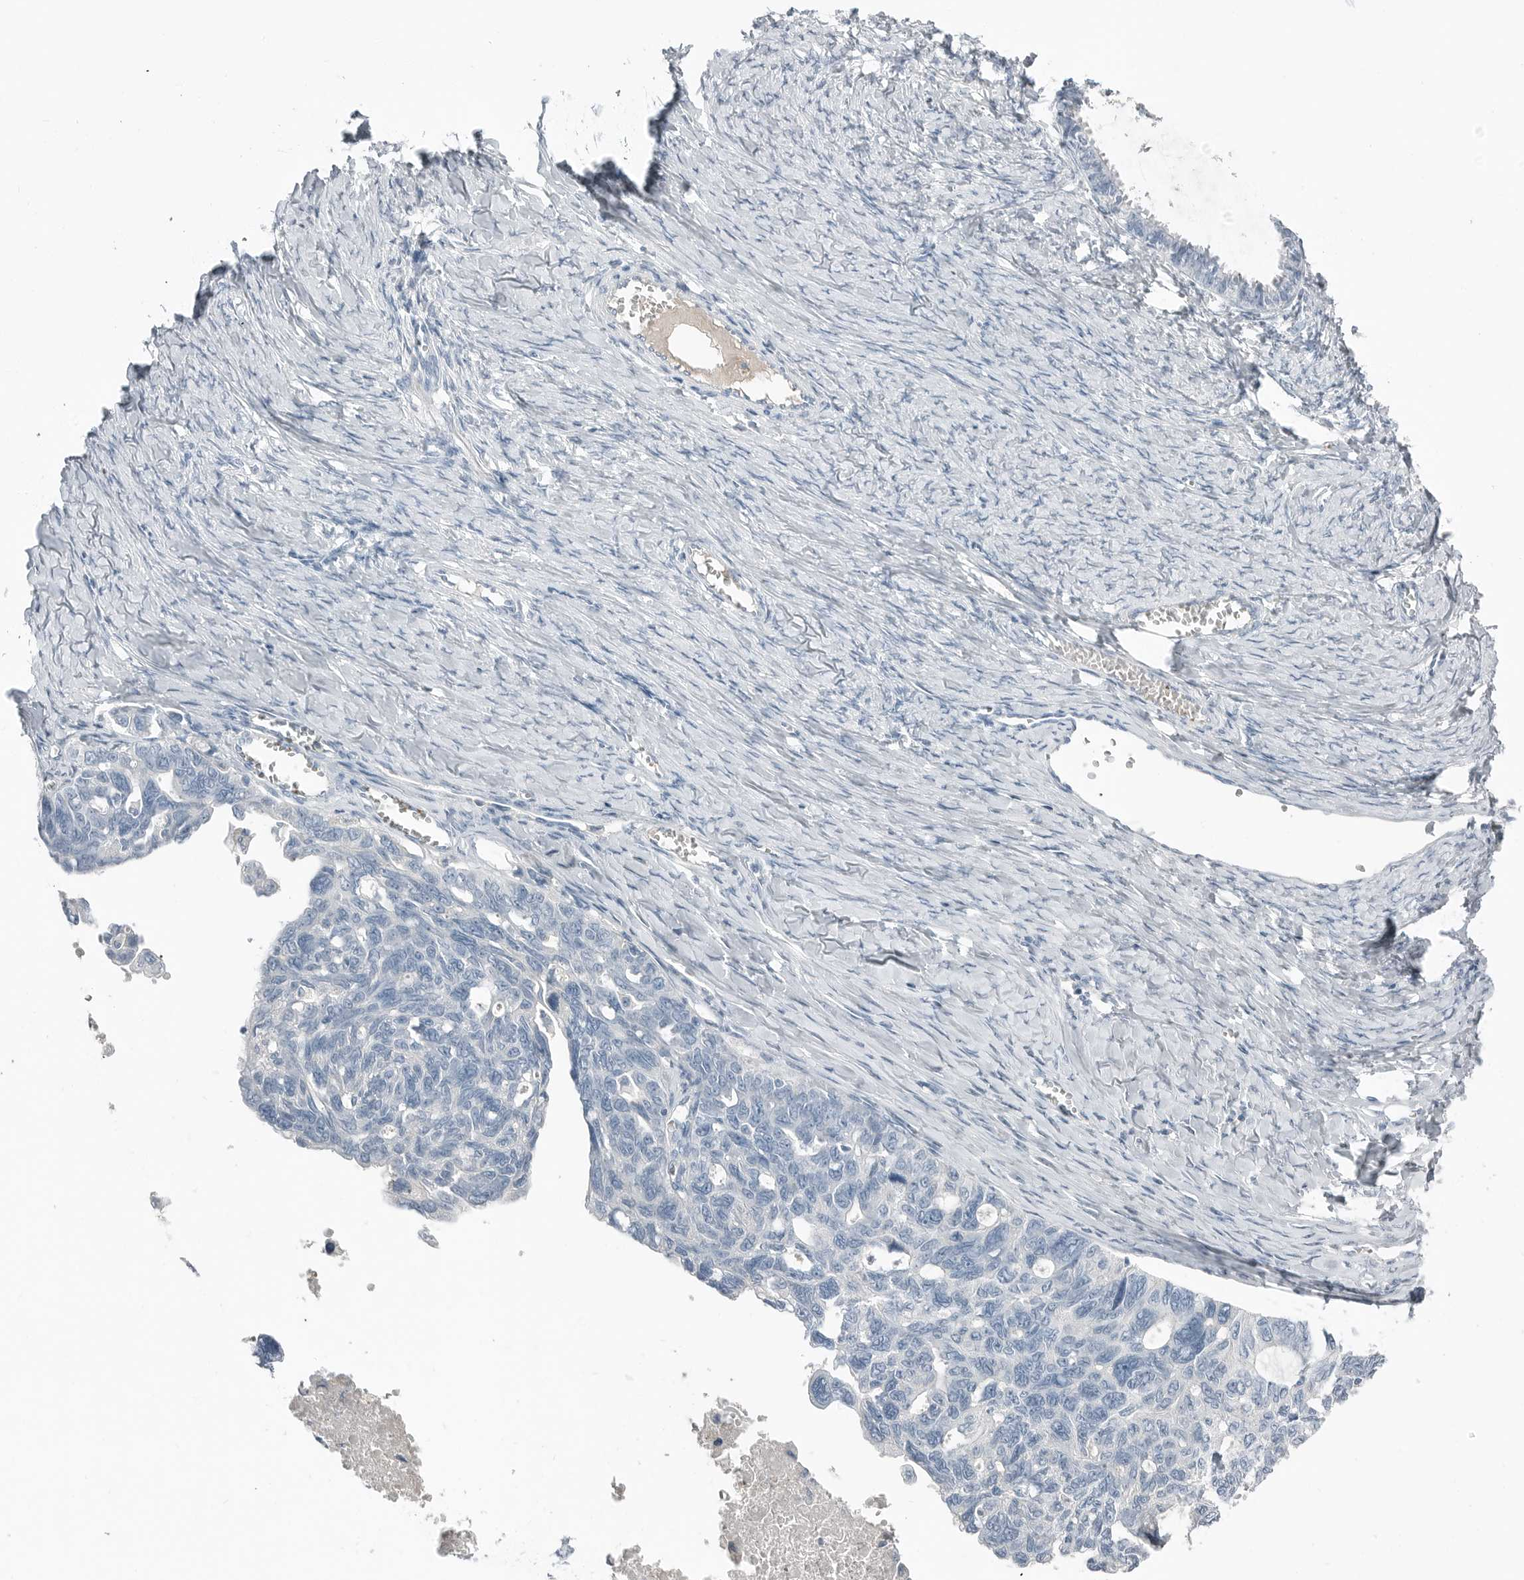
{"staining": {"intensity": "negative", "quantity": "none", "location": "none"}, "tissue": "ovarian cancer", "cell_type": "Tumor cells", "image_type": "cancer", "snomed": [{"axis": "morphology", "description": "Cystadenocarcinoma, serous, NOS"}, {"axis": "topography", "description": "Ovary"}], "caption": "Immunohistochemistry photomicrograph of neoplastic tissue: ovarian cancer (serous cystadenocarcinoma) stained with DAB shows no significant protein staining in tumor cells. Nuclei are stained in blue.", "gene": "SERPINB7", "patient": {"sex": "female", "age": 79}}